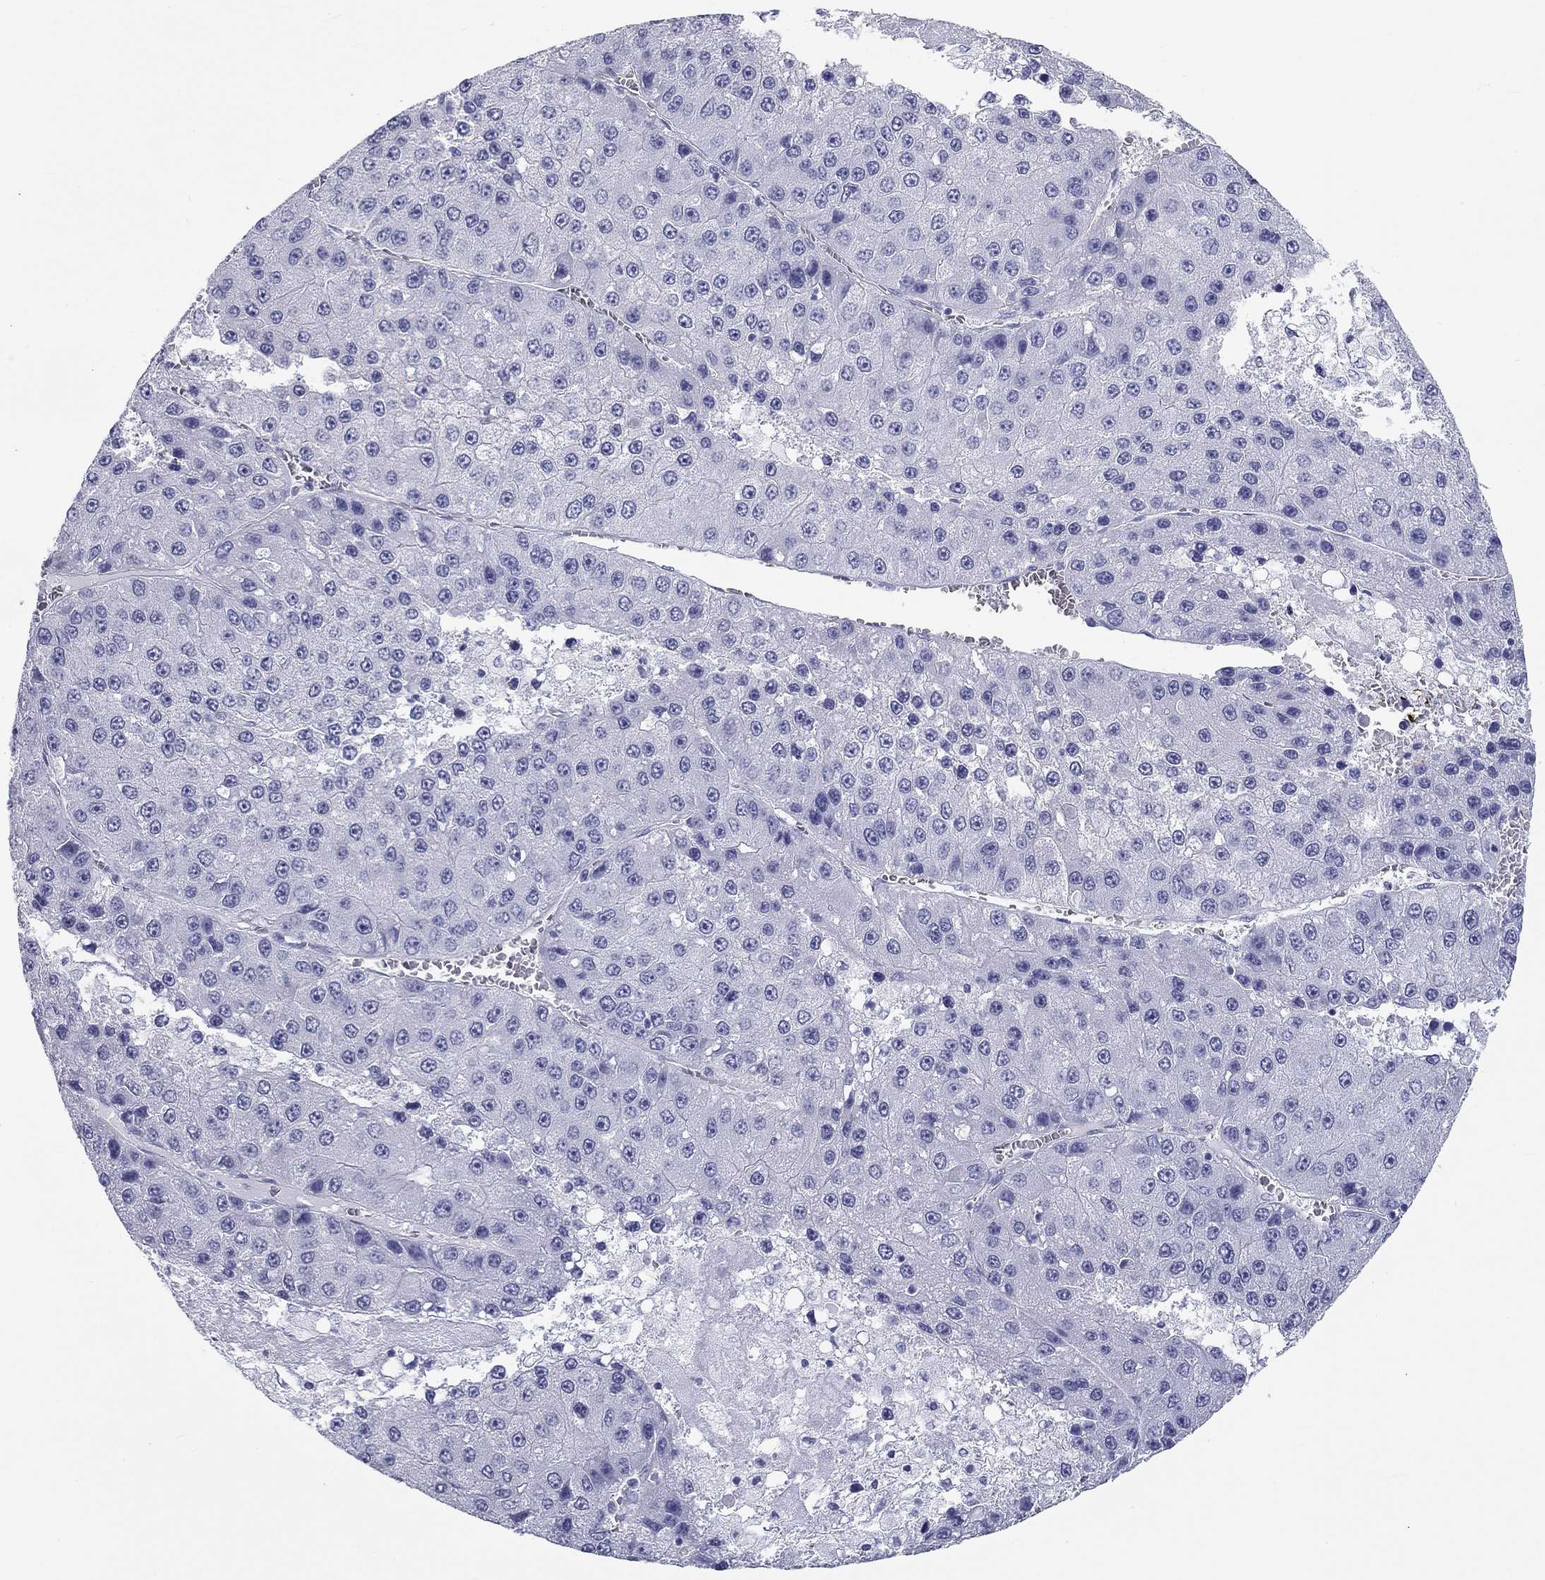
{"staining": {"intensity": "negative", "quantity": "none", "location": "none"}, "tissue": "liver cancer", "cell_type": "Tumor cells", "image_type": "cancer", "snomed": [{"axis": "morphology", "description": "Carcinoma, Hepatocellular, NOS"}, {"axis": "topography", "description": "Liver"}], "caption": "This is an IHC histopathology image of human liver cancer. There is no staining in tumor cells.", "gene": "DNALI1", "patient": {"sex": "female", "age": 73}}